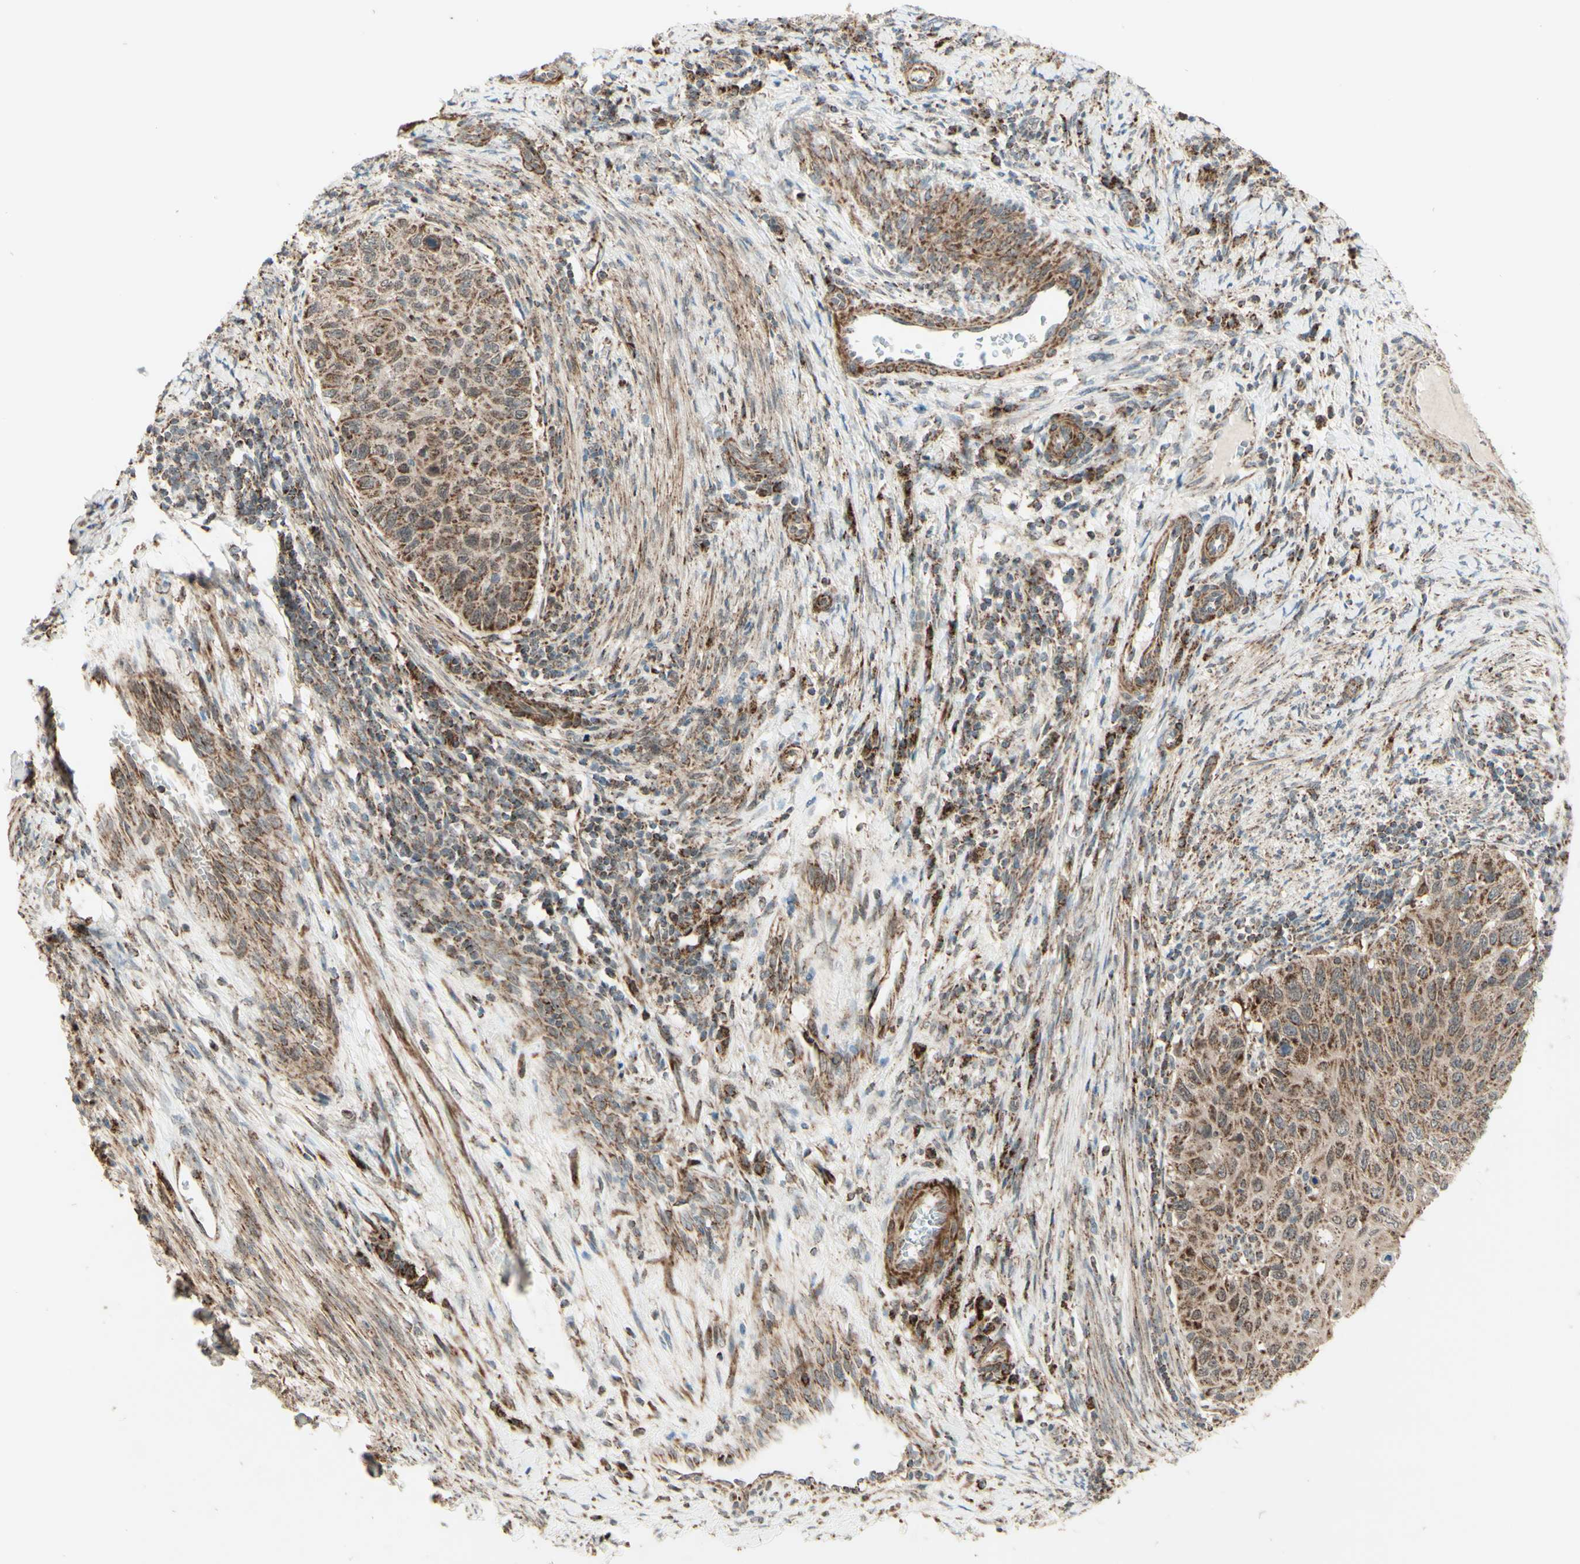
{"staining": {"intensity": "moderate", "quantity": ">75%", "location": "cytoplasmic/membranous"}, "tissue": "cervical cancer", "cell_type": "Tumor cells", "image_type": "cancer", "snomed": [{"axis": "morphology", "description": "Squamous cell carcinoma, NOS"}, {"axis": "topography", "description": "Cervix"}], "caption": "A medium amount of moderate cytoplasmic/membranous positivity is identified in about >75% of tumor cells in cervical cancer tissue.", "gene": "DHRS3", "patient": {"sex": "female", "age": 70}}